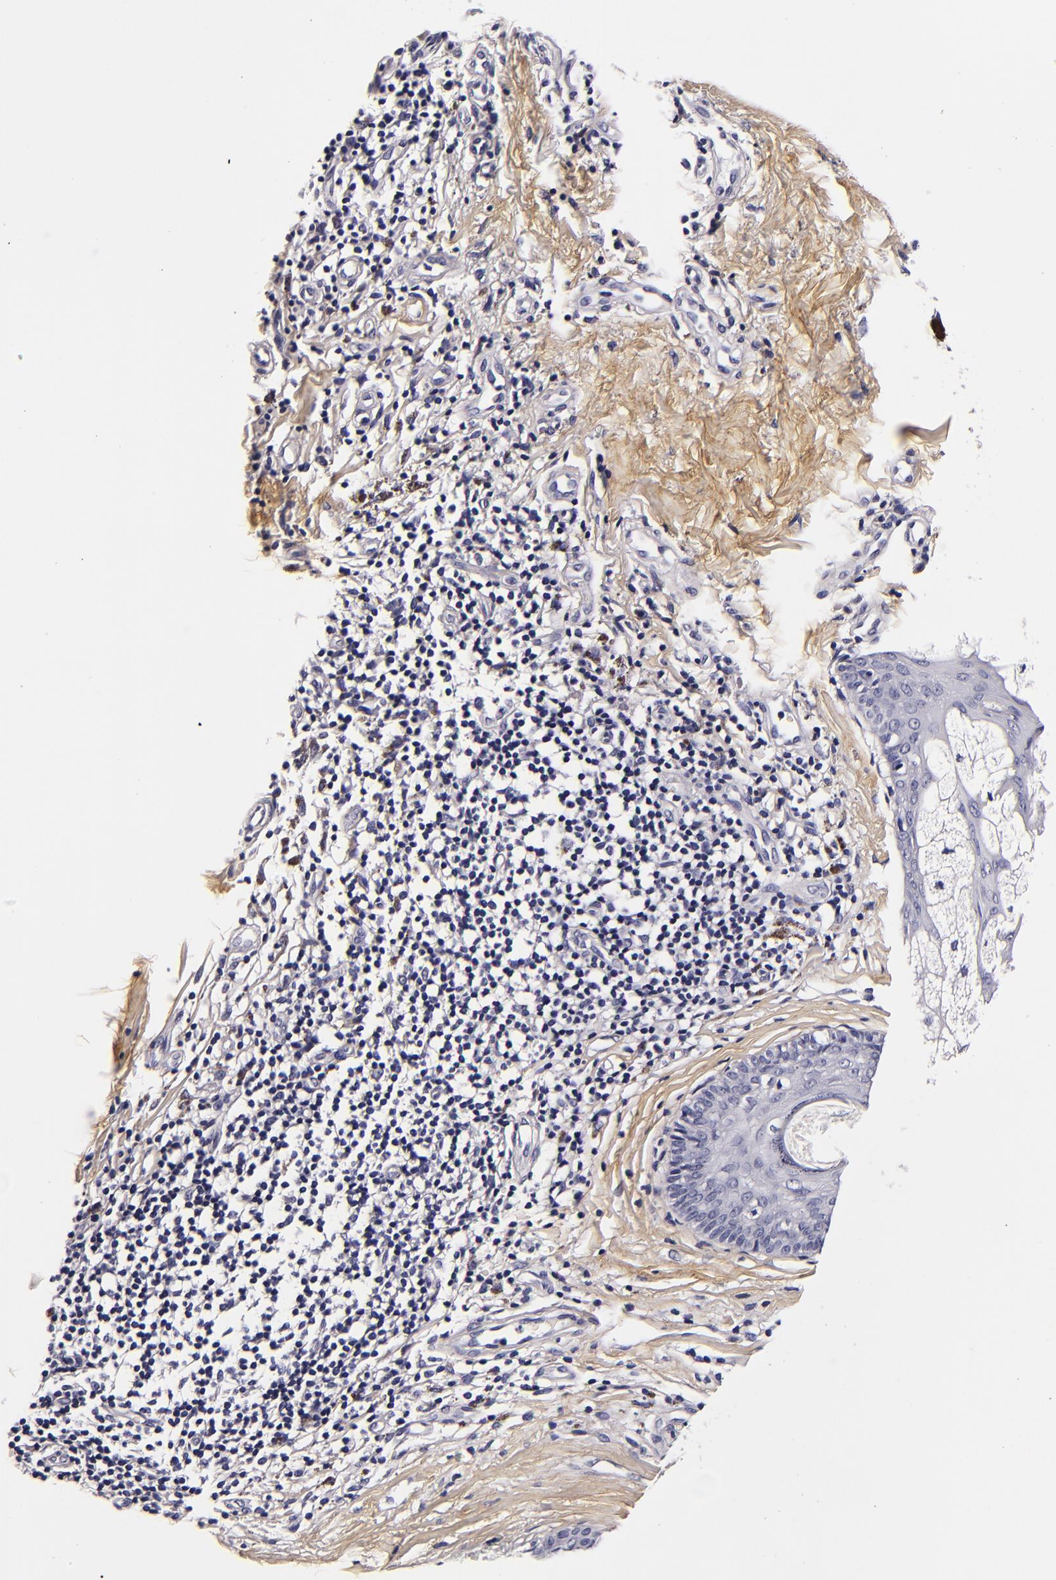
{"staining": {"intensity": "negative", "quantity": "none", "location": "none"}, "tissue": "melanoma", "cell_type": "Tumor cells", "image_type": "cancer", "snomed": [{"axis": "morphology", "description": "Malignant melanoma, NOS"}, {"axis": "topography", "description": "Skin"}], "caption": "Image shows no protein staining in tumor cells of malignant melanoma tissue.", "gene": "FBN1", "patient": {"sex": "male", "age": 23}}